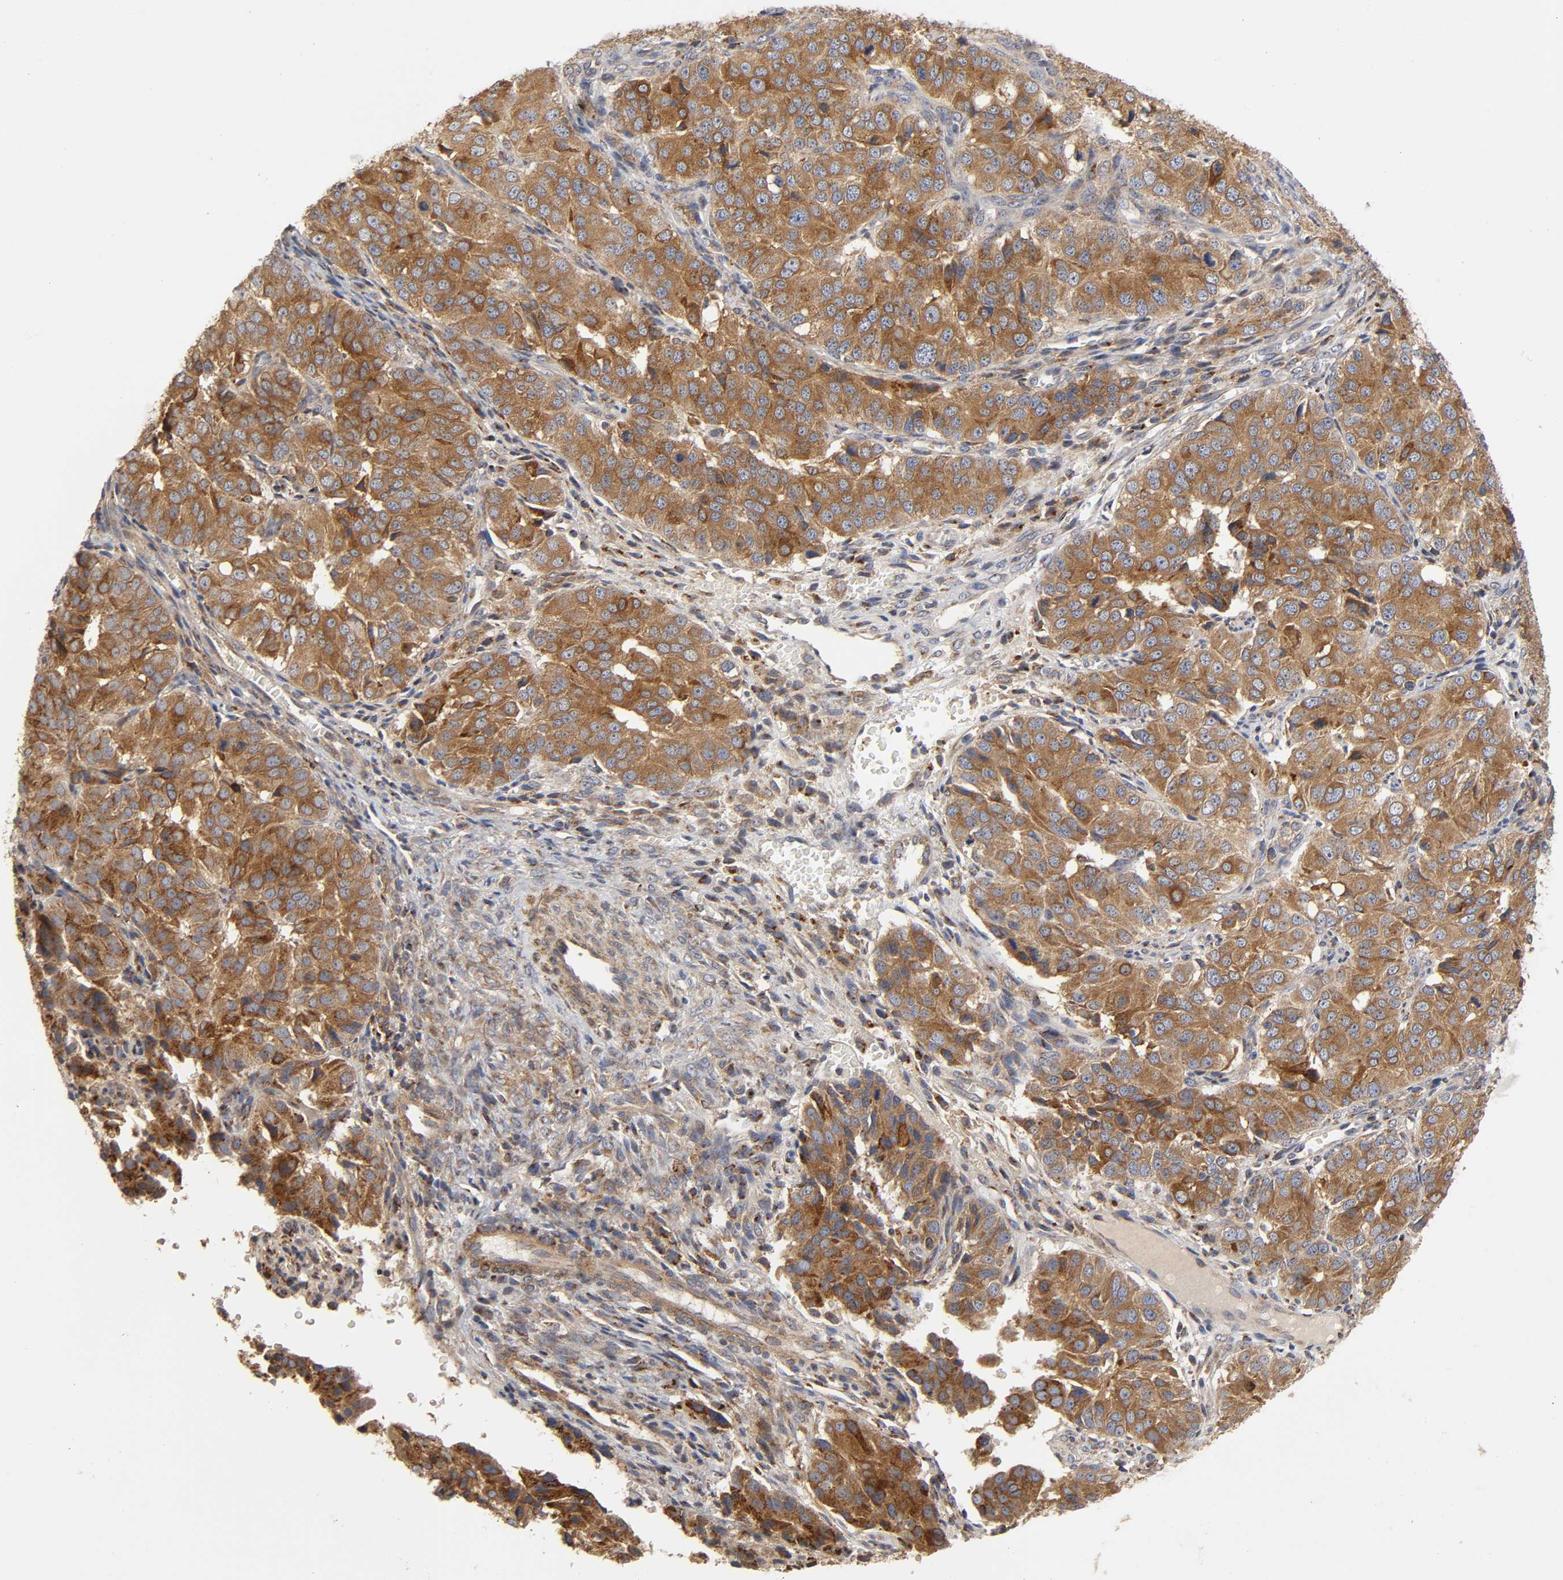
{"staining": {"intensity": "moderate", "quantity": ">75%", "location": "cytoplasmic/membranous"}, "tissue": "ovarian cancer", "cell_type": "Tumor cells", "image_type": "cancer", "snomed": [{"axis": "morphology", "description": "Carcinoma, endometroid"}, {"axis": "topography", "description": "Ovary"}], "caption": "IHC staining of endometroid carcinoma (ovarian), which reveals medium levels of moderate cytoplasmic/membranous expression in about >75% of tumor cells indicating moderate cytoplasmic/membranous protein expression. The staining was performed using DAB (brown) for protein detection and nuclei were counterstained in hematoxylin (blue).", "gene": "GNPTG", "patient": {"sex": "female", "age": 51}}